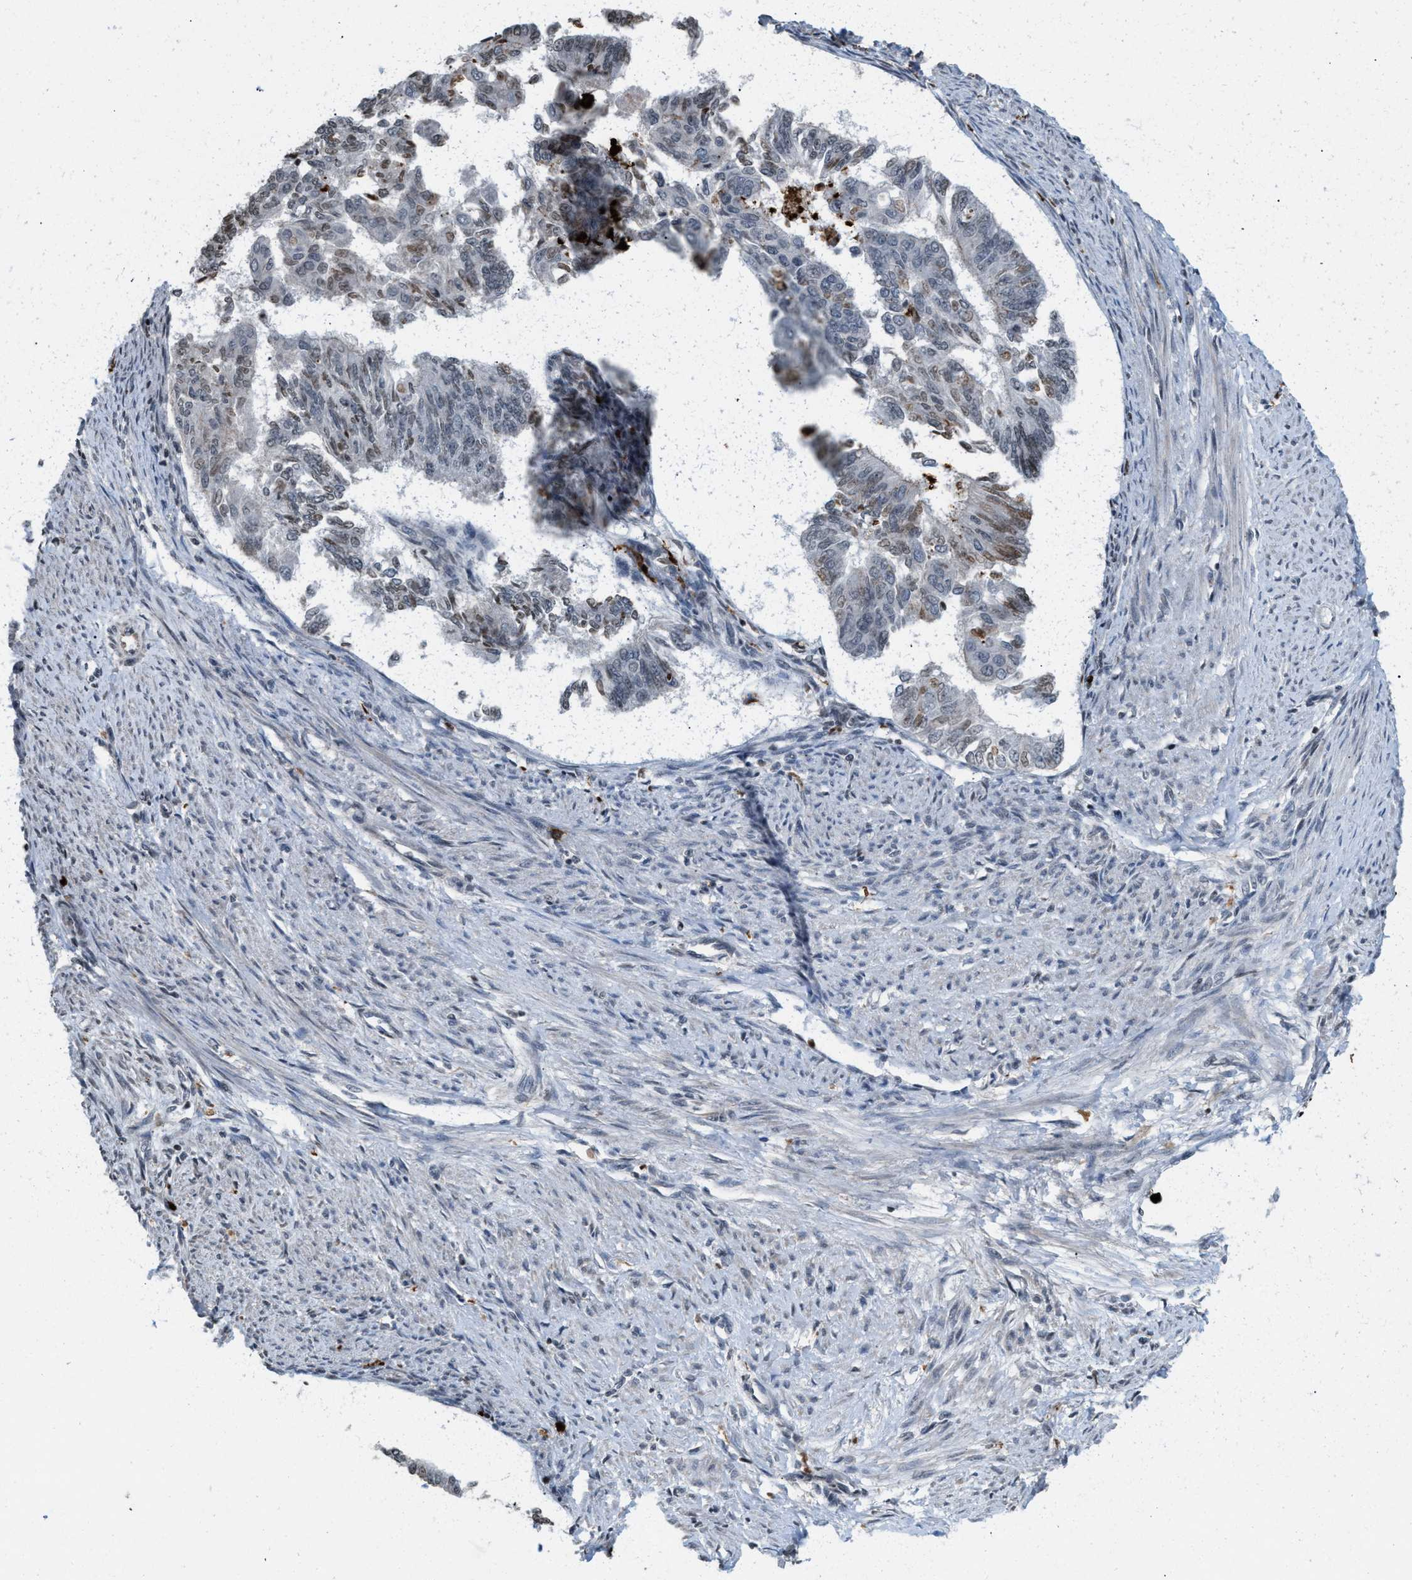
{"staining": {"intensity": "weak", "quantity": "<25%", "location": "nuclear"}, "tissue": "endometrial cancer", "cell_type": "Tumor cells", "image_type": "cancer", "snomed": [{"axis": "morphology", "description": "Adenocarcinoma, NOS"}, {"axis": "topography", "description": "Endometrium"}], "caption": "An image of human endometrial cancer (adenocarcinoma) is negative for staining in tumor cells.", "gene": "PRUNE2", "patient": {"sex": "female", "age": 32}}